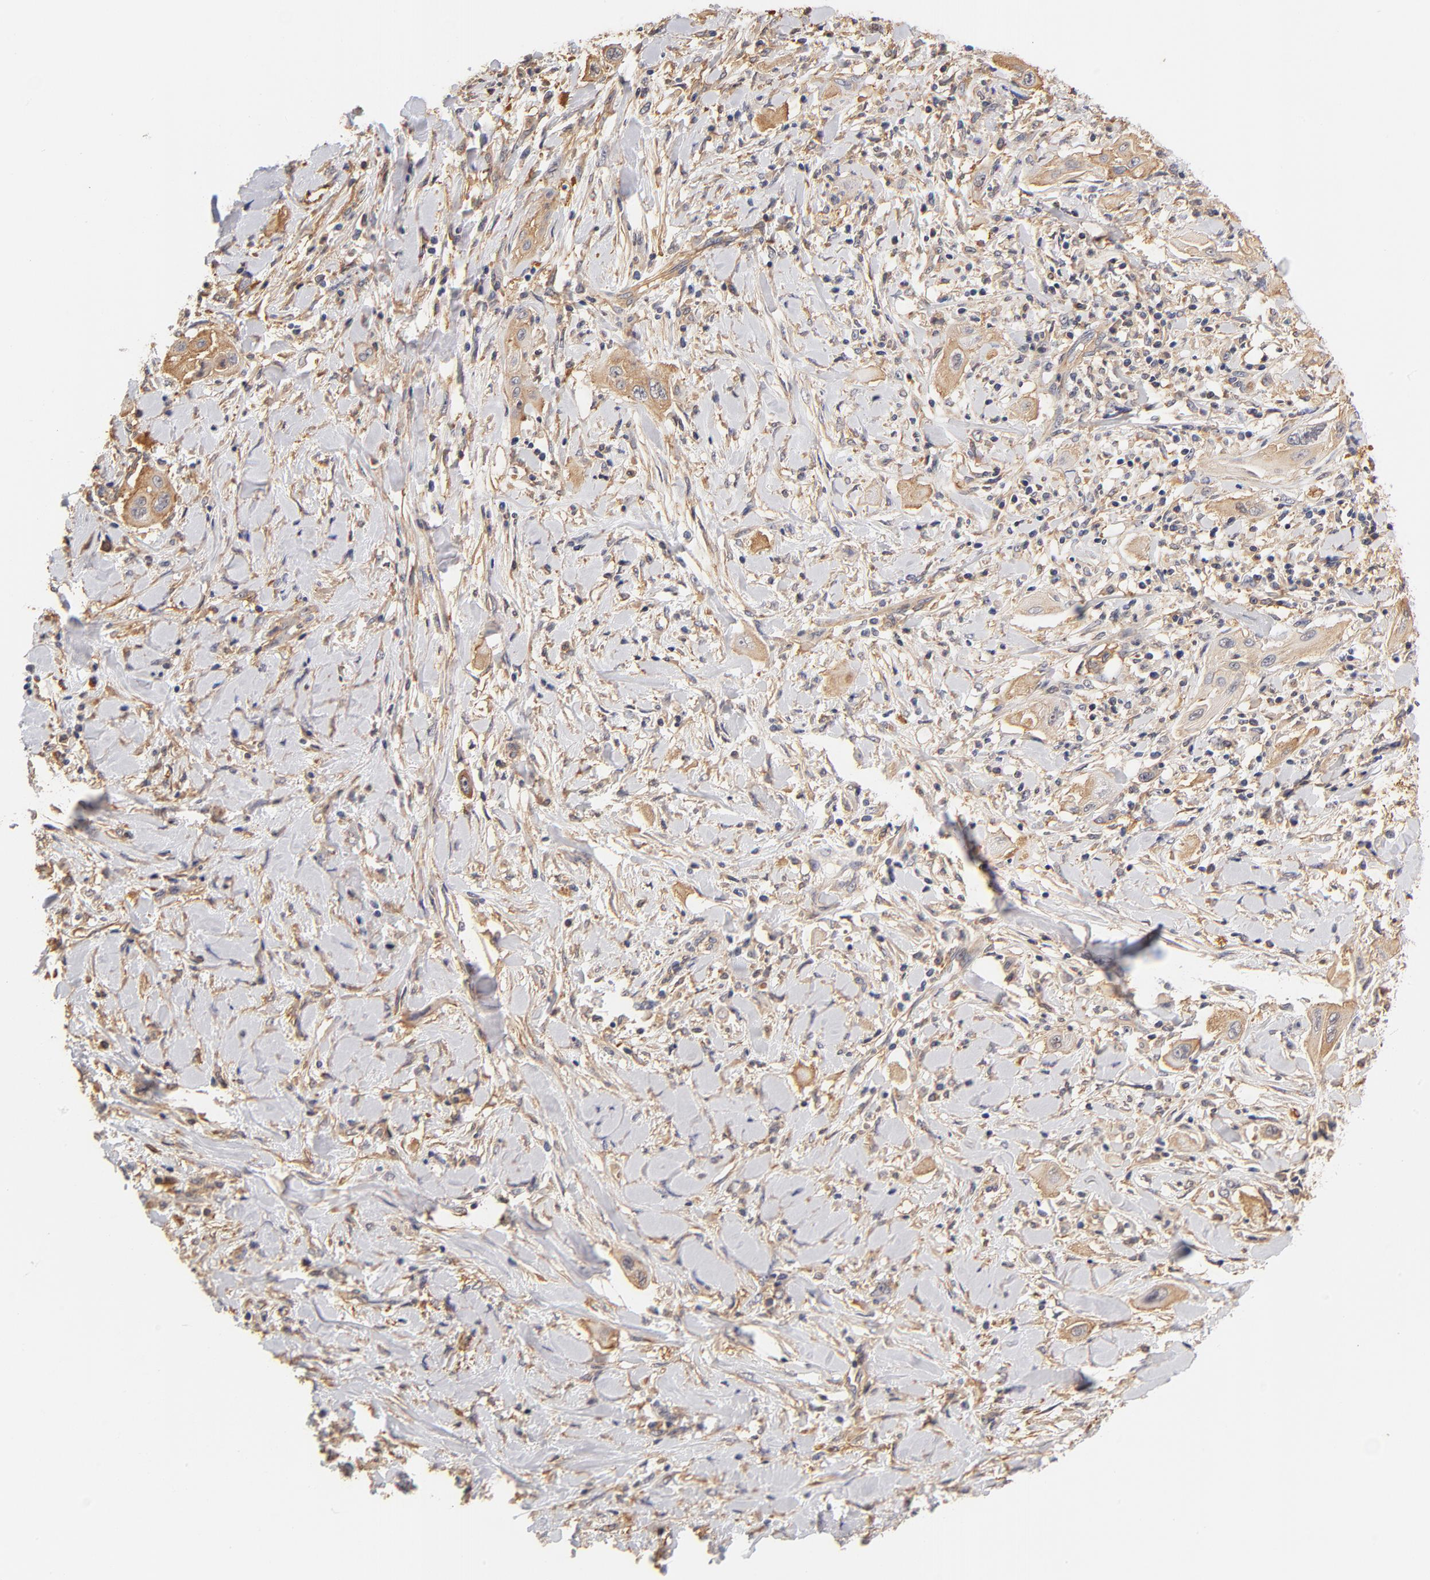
{"staining": {"intensity": "weak", "quantity": "25%-75%", "location": "cytoplasmic/membranous"}, "tissue": "lung cancer", "cell_type": "Tumor cells", "image_type": "cancer", "snomed": [{"axis": "morphology", "description": "Squamous cell carcinoma, NOS"}, {"axis": "topography", "description": "Lung"}], "caption": "A micrograph of lung cancer (squamous cell carcinoma) stained for a protein displays weak cytoplasmic/membranous brown staining in tumor cells. Using DAB (brown) and hematoxylin (blue) stains, captured at high magnification using brightfield microscopy.", "gene": "FCMR", "patient": {"sex": "female", "age": 47}}